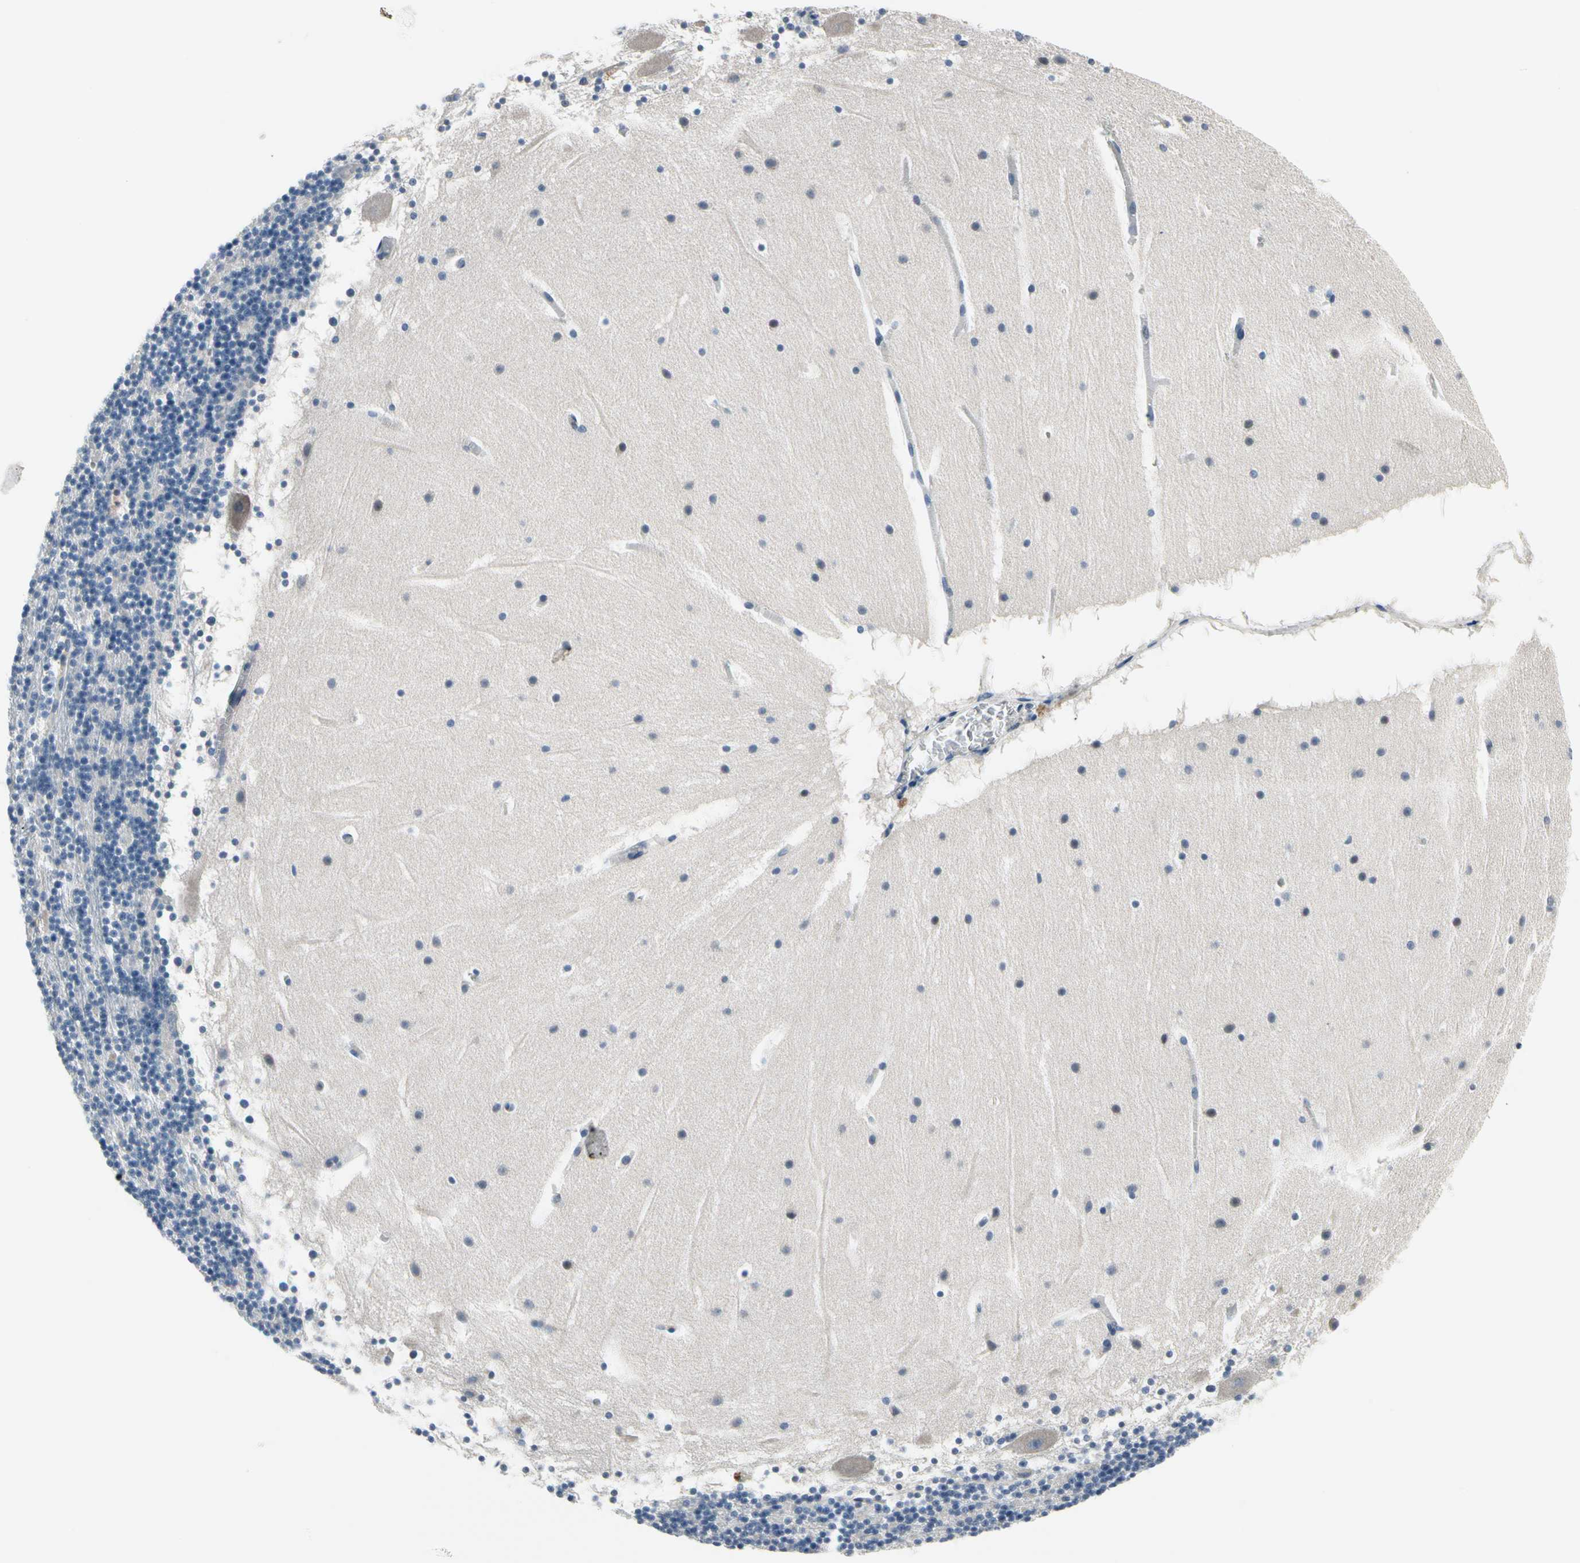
{"staining": {"intensity": "negative", "quantity": "none", "location": "none"}, "tissue": "cerebellum", "cell_type": "Cells in granular layer", "image_type": "normal", "snomed": [{"axis": "morphology", "description": "Normal tissue, NOS"}, {"axis": "topography", "description": "Cerebellum"}], "caption": "Immunohistochemical staining of normal cerebellum displays no significant expression in cells in granular layer. (Immunohistochemistry (ihc), brightfield microscopy, high magnification).", "gene": "SELENOK", "patient": {"sex": "male", "age": 45}}